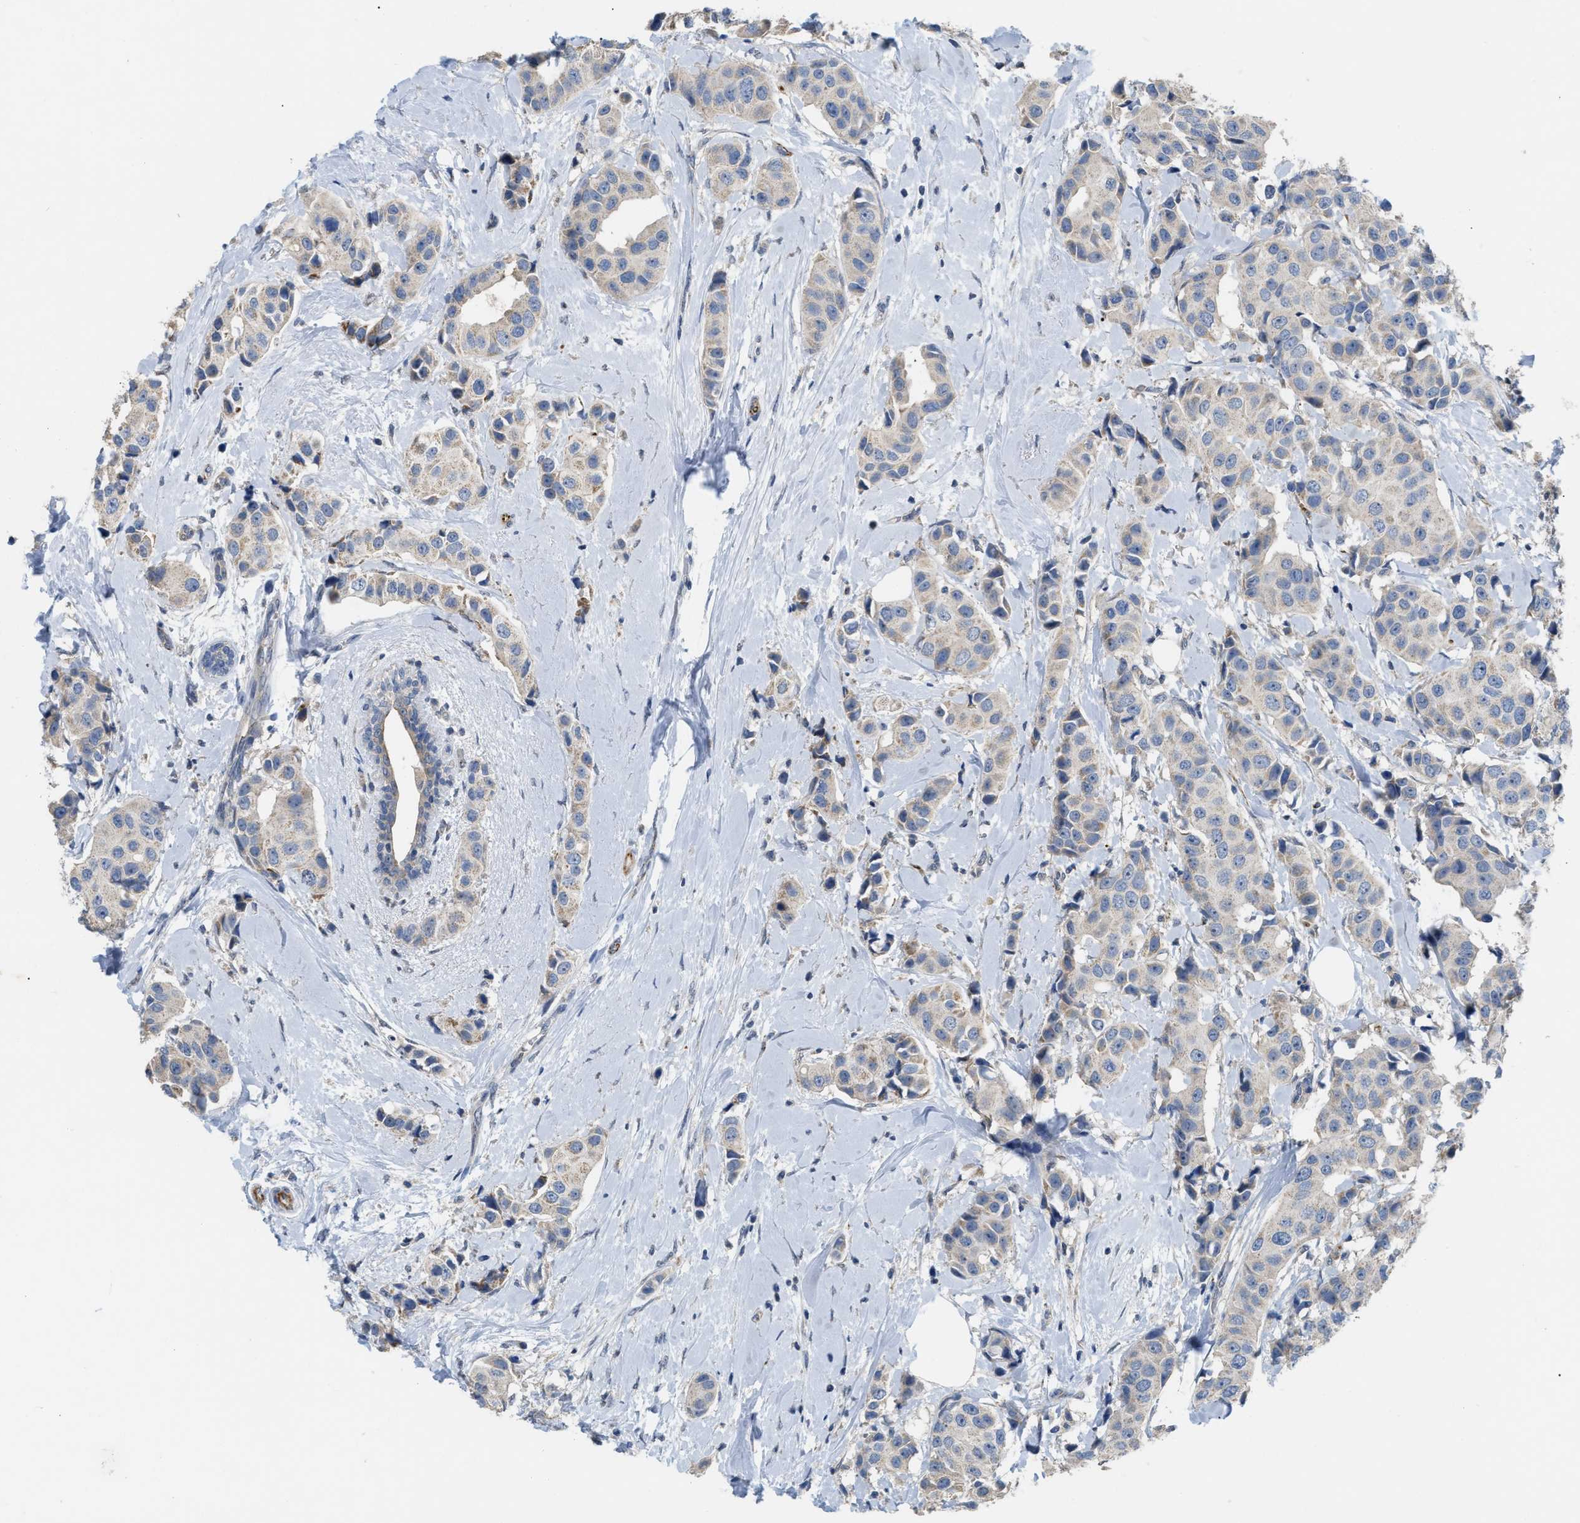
{"staining": {"intensity": "negative", "quantity": "none", "location": "none"}, "tissue": "breast cancer", "cell_type": "Tumor cells", "image_type": "cancer", "snomed": [{"axis": "morphology", "description": "Normal tissue, NOS"}, {"axis": "morphology", "description": "Duct carcinoma"}, {"axis": "topography", "description": "Breast"}], "caption": "Tumor cells show no significant protein staining in breast cancer (invasive ductal carcinoma).", "gene": "DHX58", "patient": {"sex": "female", "age": 39}}